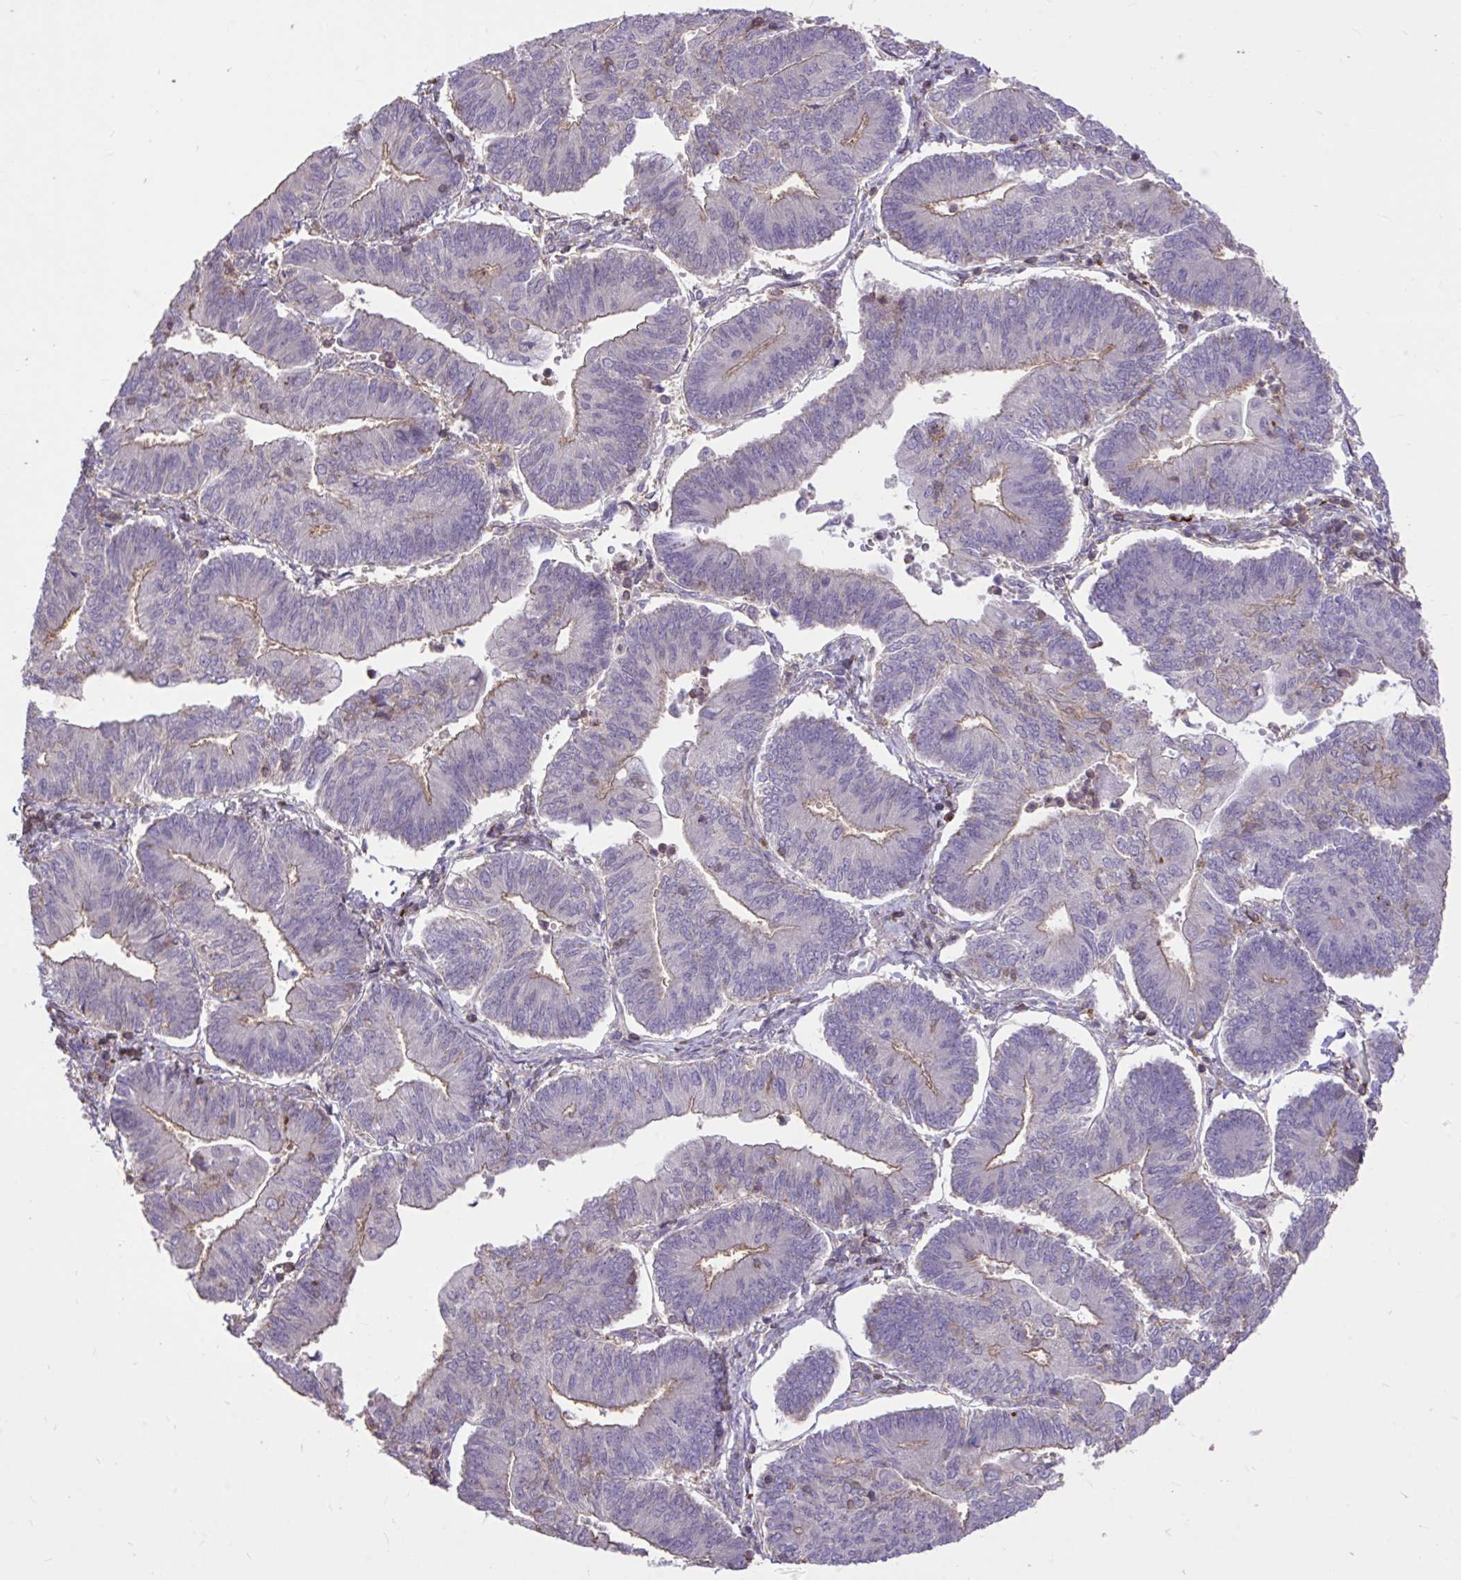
{"staining": {"intensity": "weak", "quantity": "25%-75%", "location": "cytoplasmic/membranous"}, "tissue": "endometrial cancer", "cell_type": "Tumor cells", "image_type": "cancer", "snomed": [{"axis": "morphology", "description": "Adenocarcinoma, NOS"}, {"axis": "topography", "description": "Endometrium"}], "caption": "Immunohistochemistry (IHC) staining of endometrial cancer (adenocarcinoma), which displays low levels of weak cytoplasmic/membranous expression in about 25%-75% of tumor cells indicating weak cytoplasmic/membranous protein expression. The staining was performed using DAB (brown) for protein detection and nuclei were counterstained in hematoxylin (blue).", "gene": "IGFL2", "patient": {"sex": "female", "age": 65}}